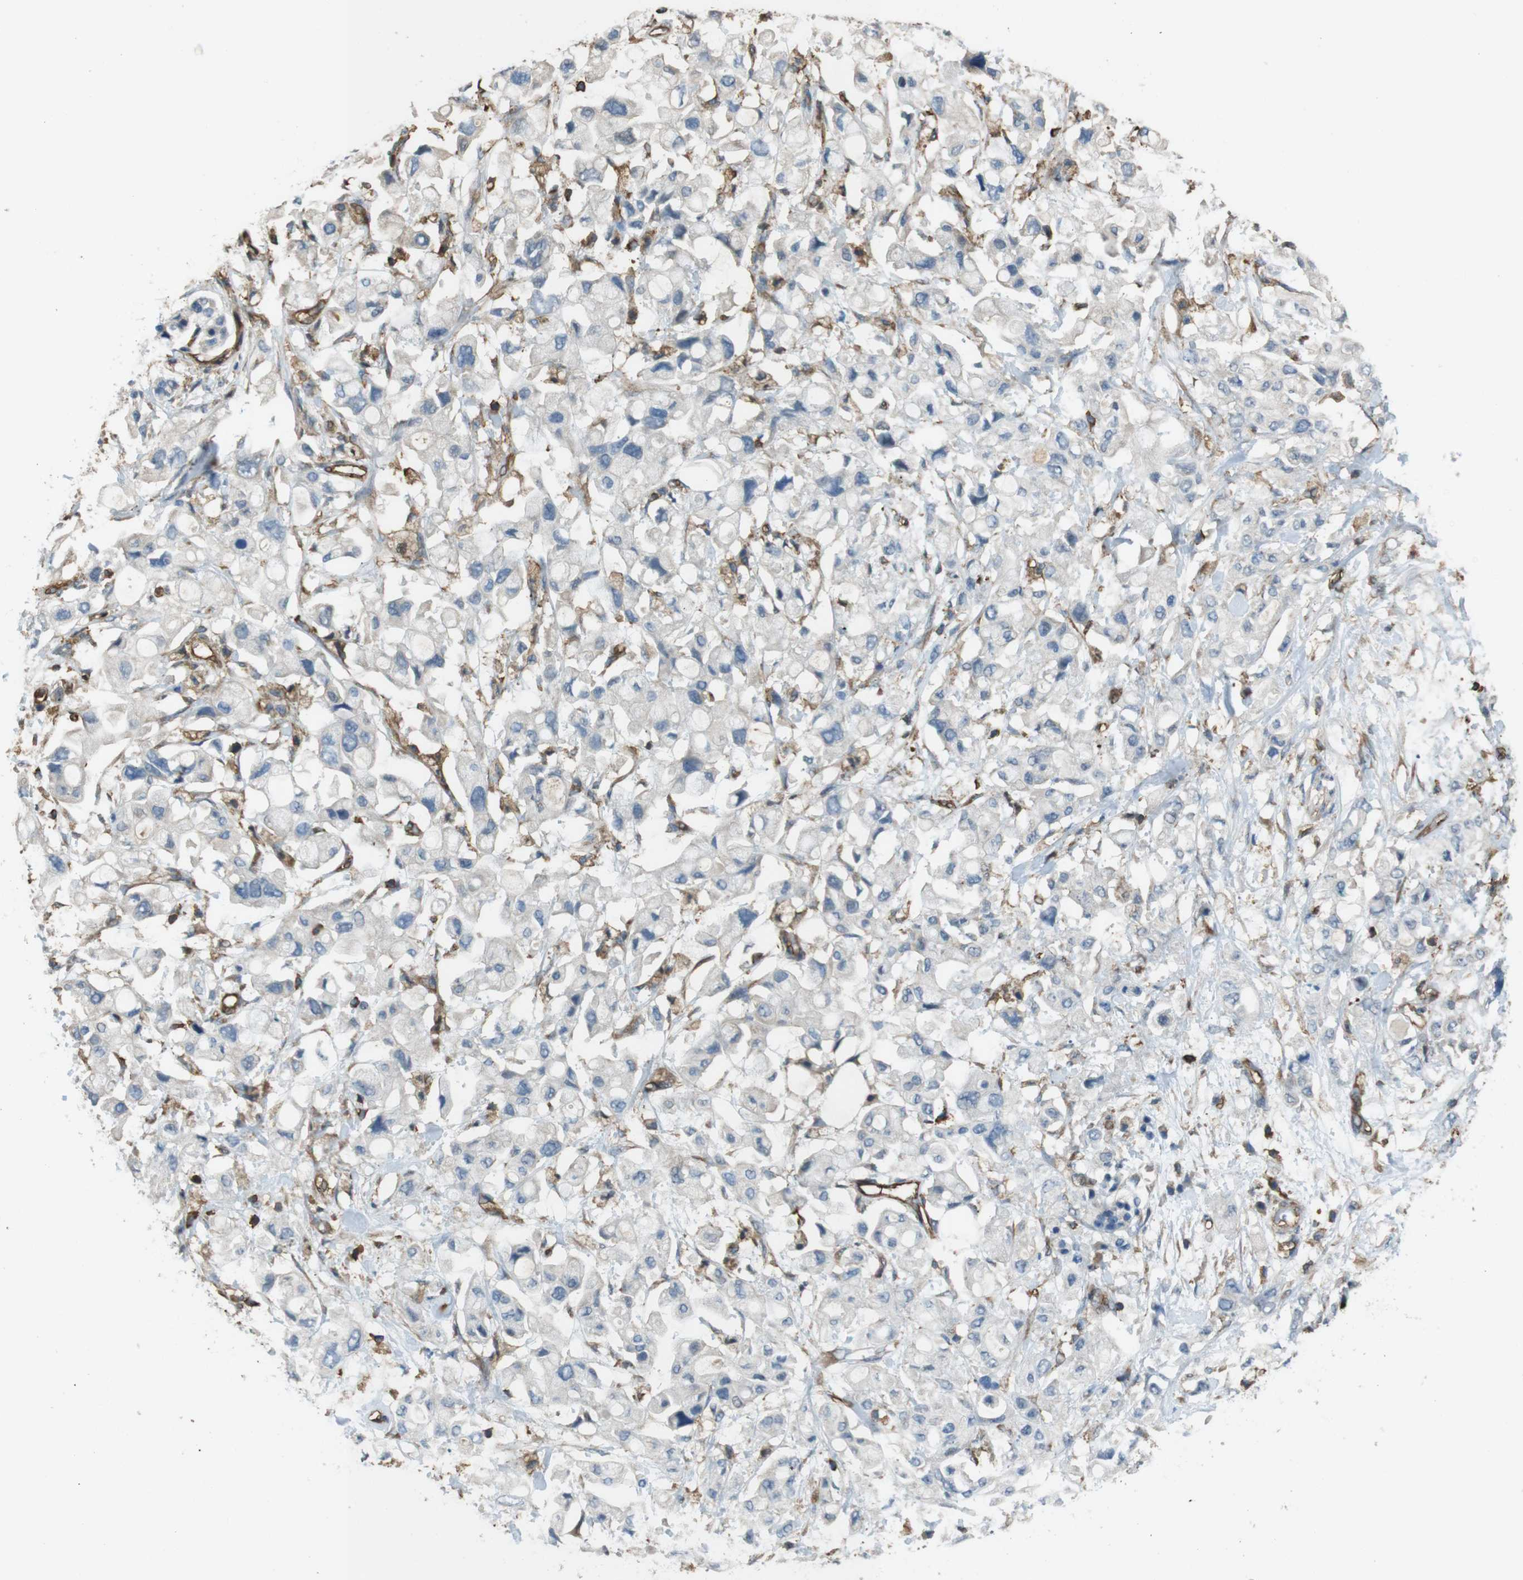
{"staining": {"intensity": "negative", "quantity": "none", "location": "none"}, "tissue": "pancreatic cancer", "cell_type": "Tumor cells", "image_type": "cancer", "snomed": [{"axis": "morphology", "description": "Adenocarcinoma, NOS"}, {"axis": "topography", "description": "Pancreas"}], "caption": "Immunohistochemistry (IHC) photomicrograph of neoplastic tissue: human pancreatic cancer stained with DAB reveals no significant protein expression in tumor cells.", "gene": "FCAR", "patient": {"sex": "female", "age": 56}}